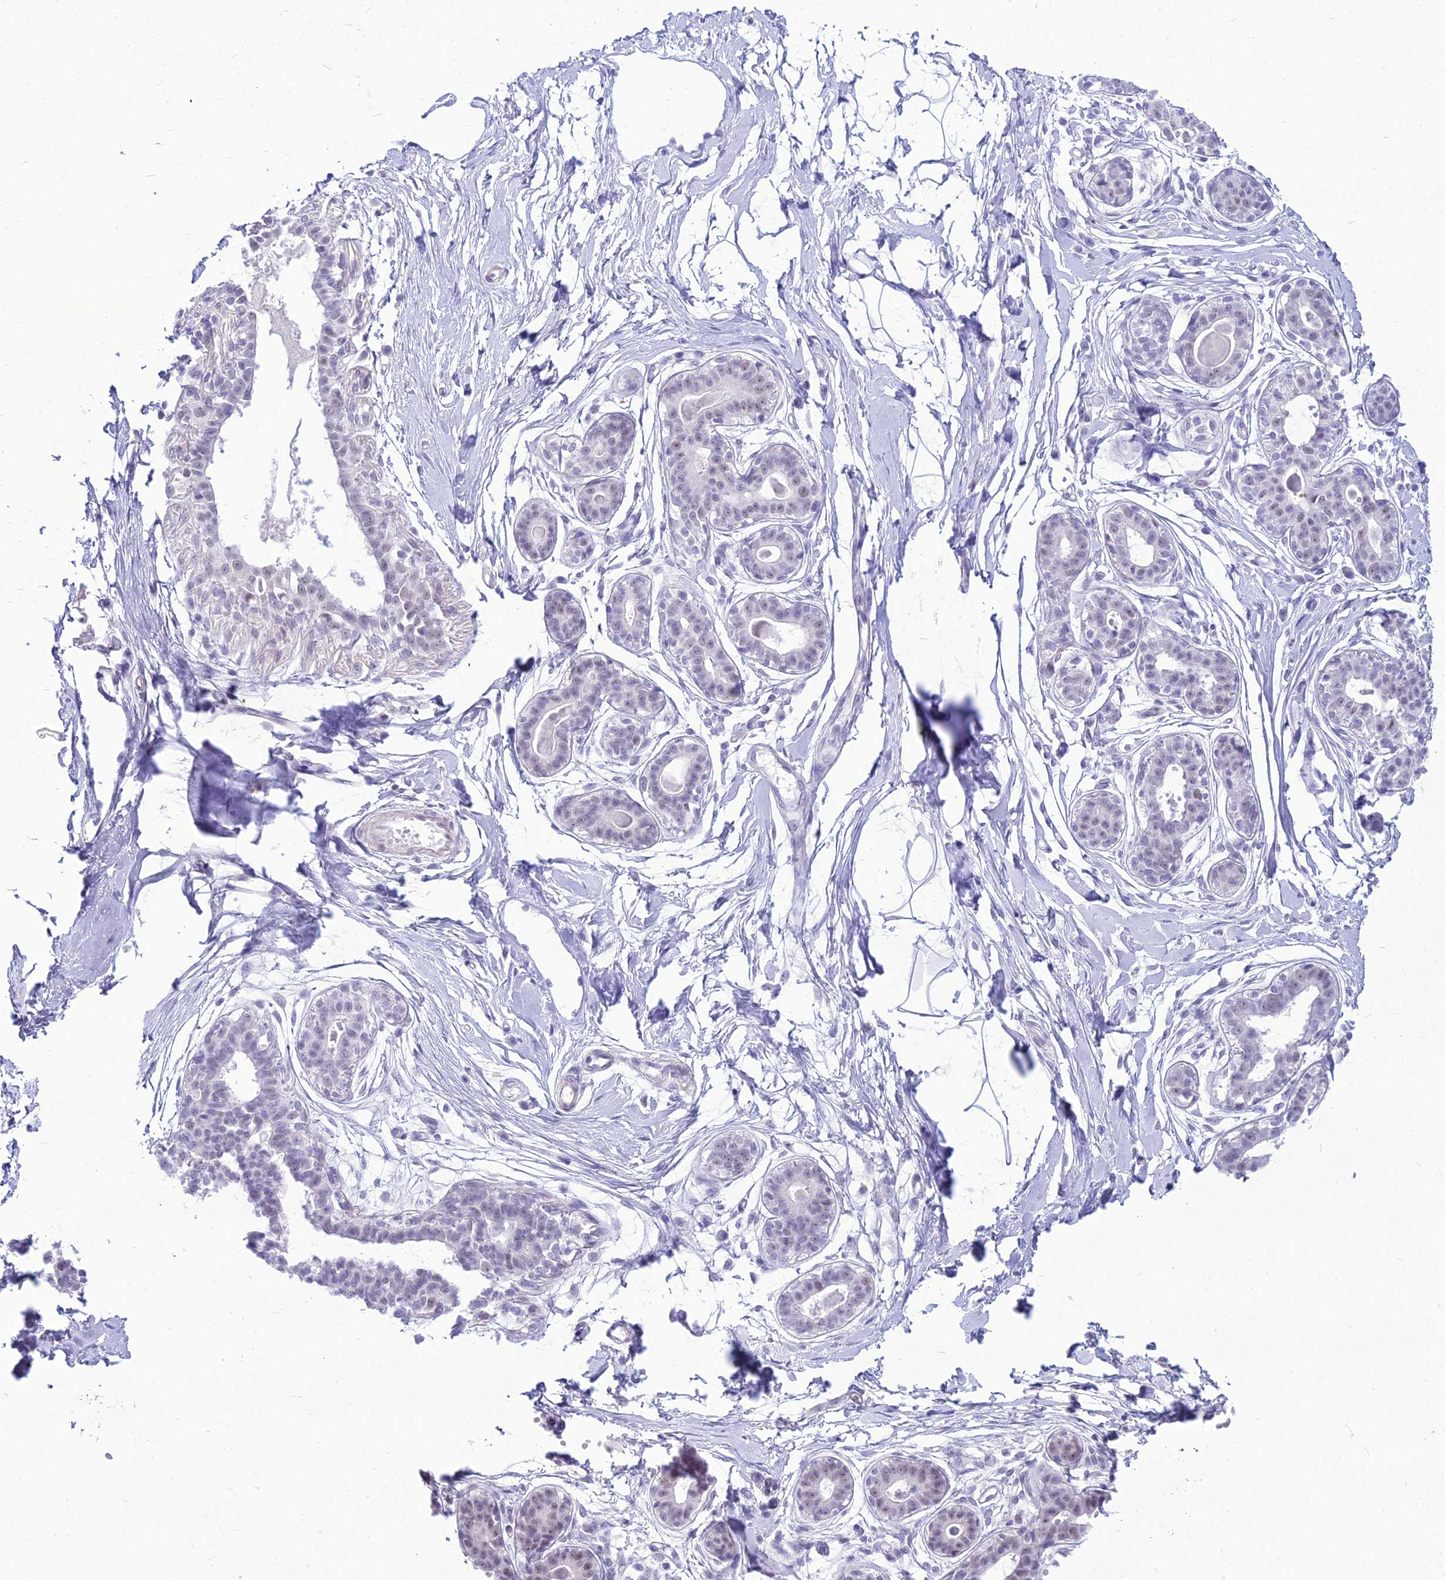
{"staining": {"intensity": "negative", "quantity": "none", "location": "none"}, "tissue": "breast", "cell_type": "Adipocytes", "image_type": "normal", "snomed": [{"axis": "morphology", "description": "Normal tissue, NOS"}, {"axis": "topography", "description": "Breast"}], "caption": "A photomicrograph of breast stained for a protein demonstrates no brown staining in adipocytes. Brightfield microscopy of immunohistochemistry (IHC) stained with DAB (3,3'-diaminobenzidine) (brown) and hematoxylin (blue), captured at high magnification.", "gene": "DHX40", "patient": {"sex": "female", "age": 45}}